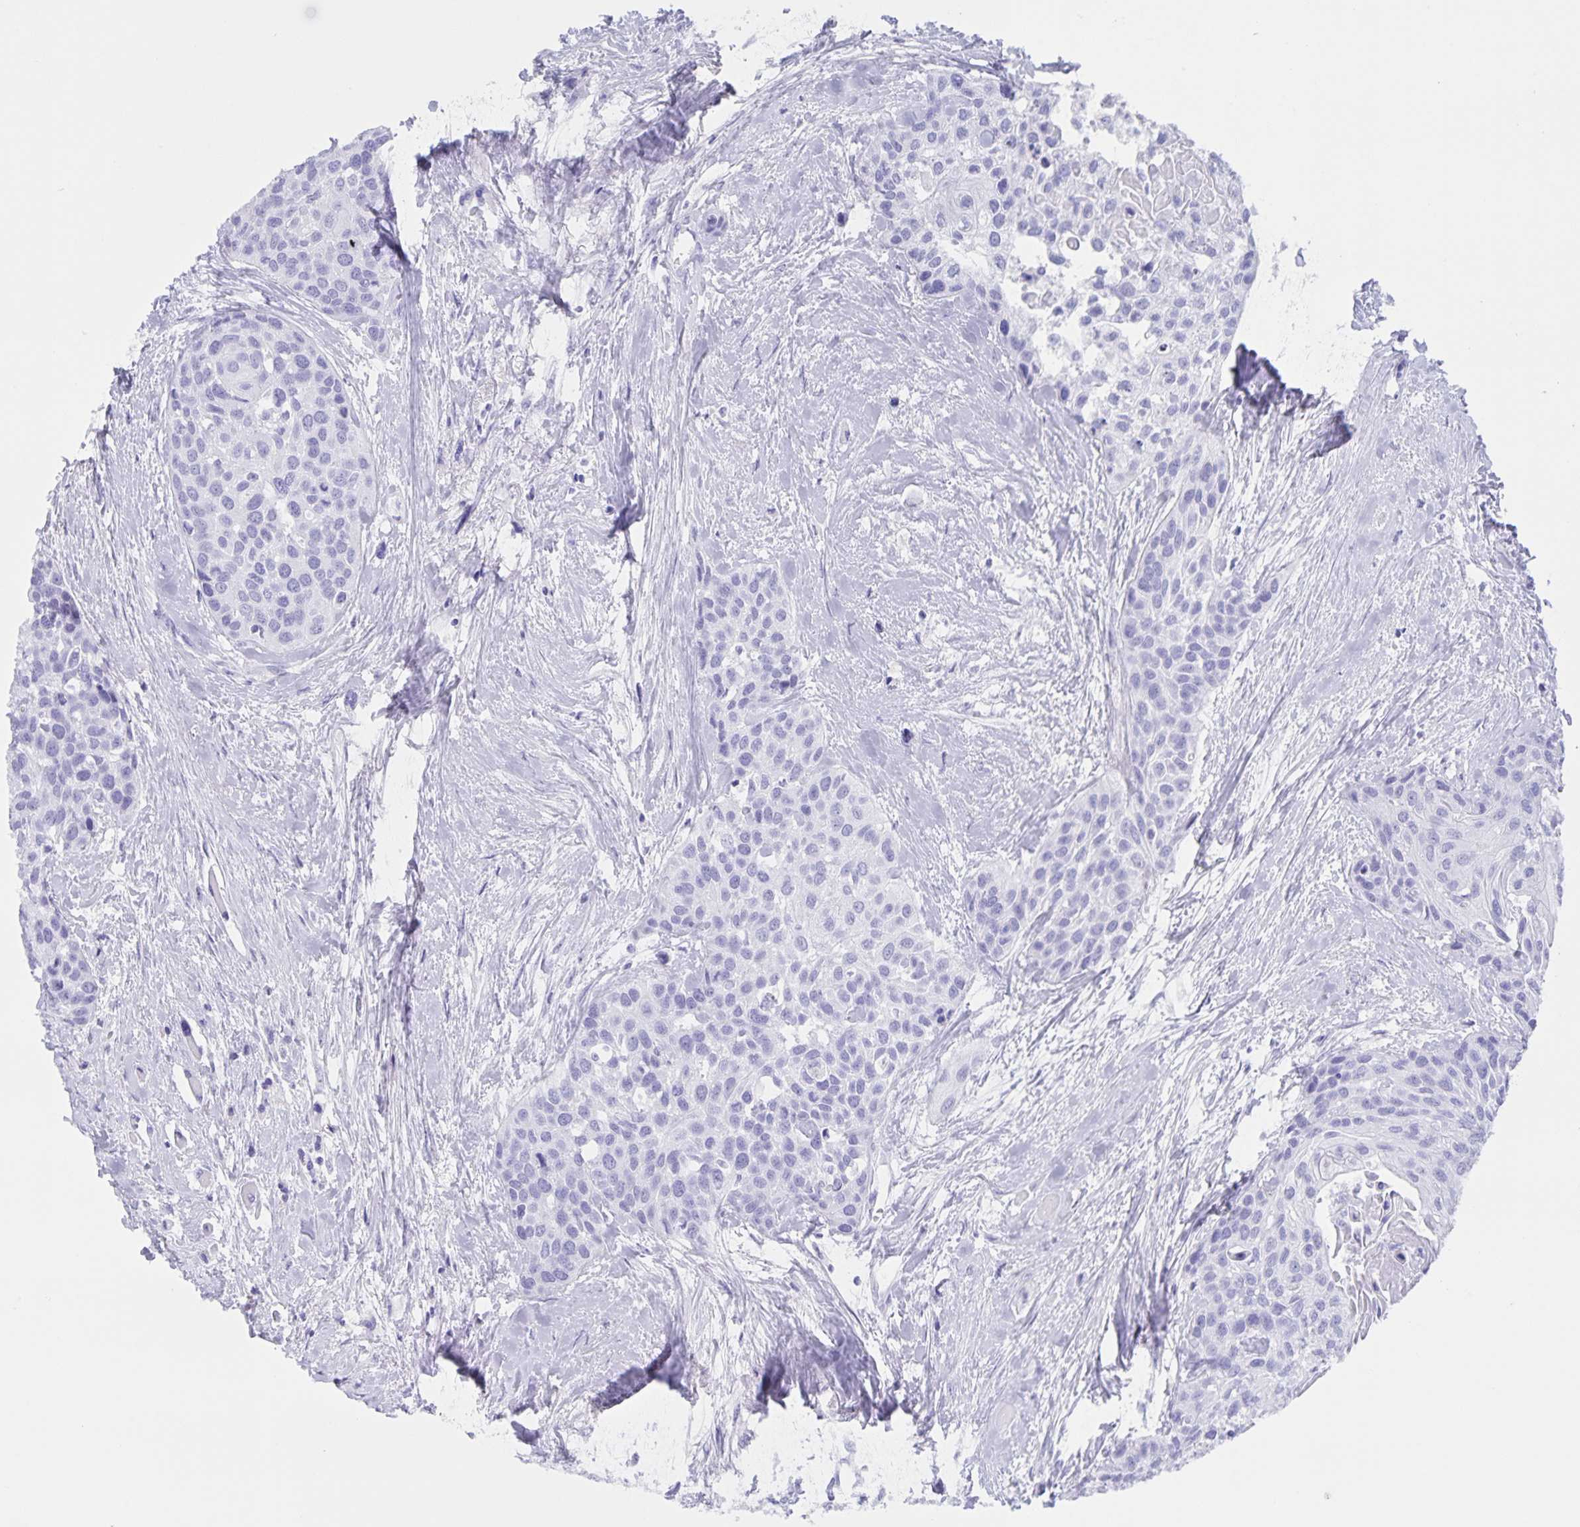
{"staining": {"intensity": "negative", "quantity": "none", "location": "none"}, "tissue": "head and neck cancer", "cell_type": "Tumor cells", "image_type": "cancer", "snomed": [{"axis": "morphology", "description": "Squamous cell carcinoma, NOS"}, {"axis": "topography", "description": "Head-Neck"}], "caption": "This is an IHC photomicrograph of human squamous cell carcinoma (head and neck). There is no expression in tumor cells.", "gene": "AQP4", "patient": {"sex": "female", "age": 50}}